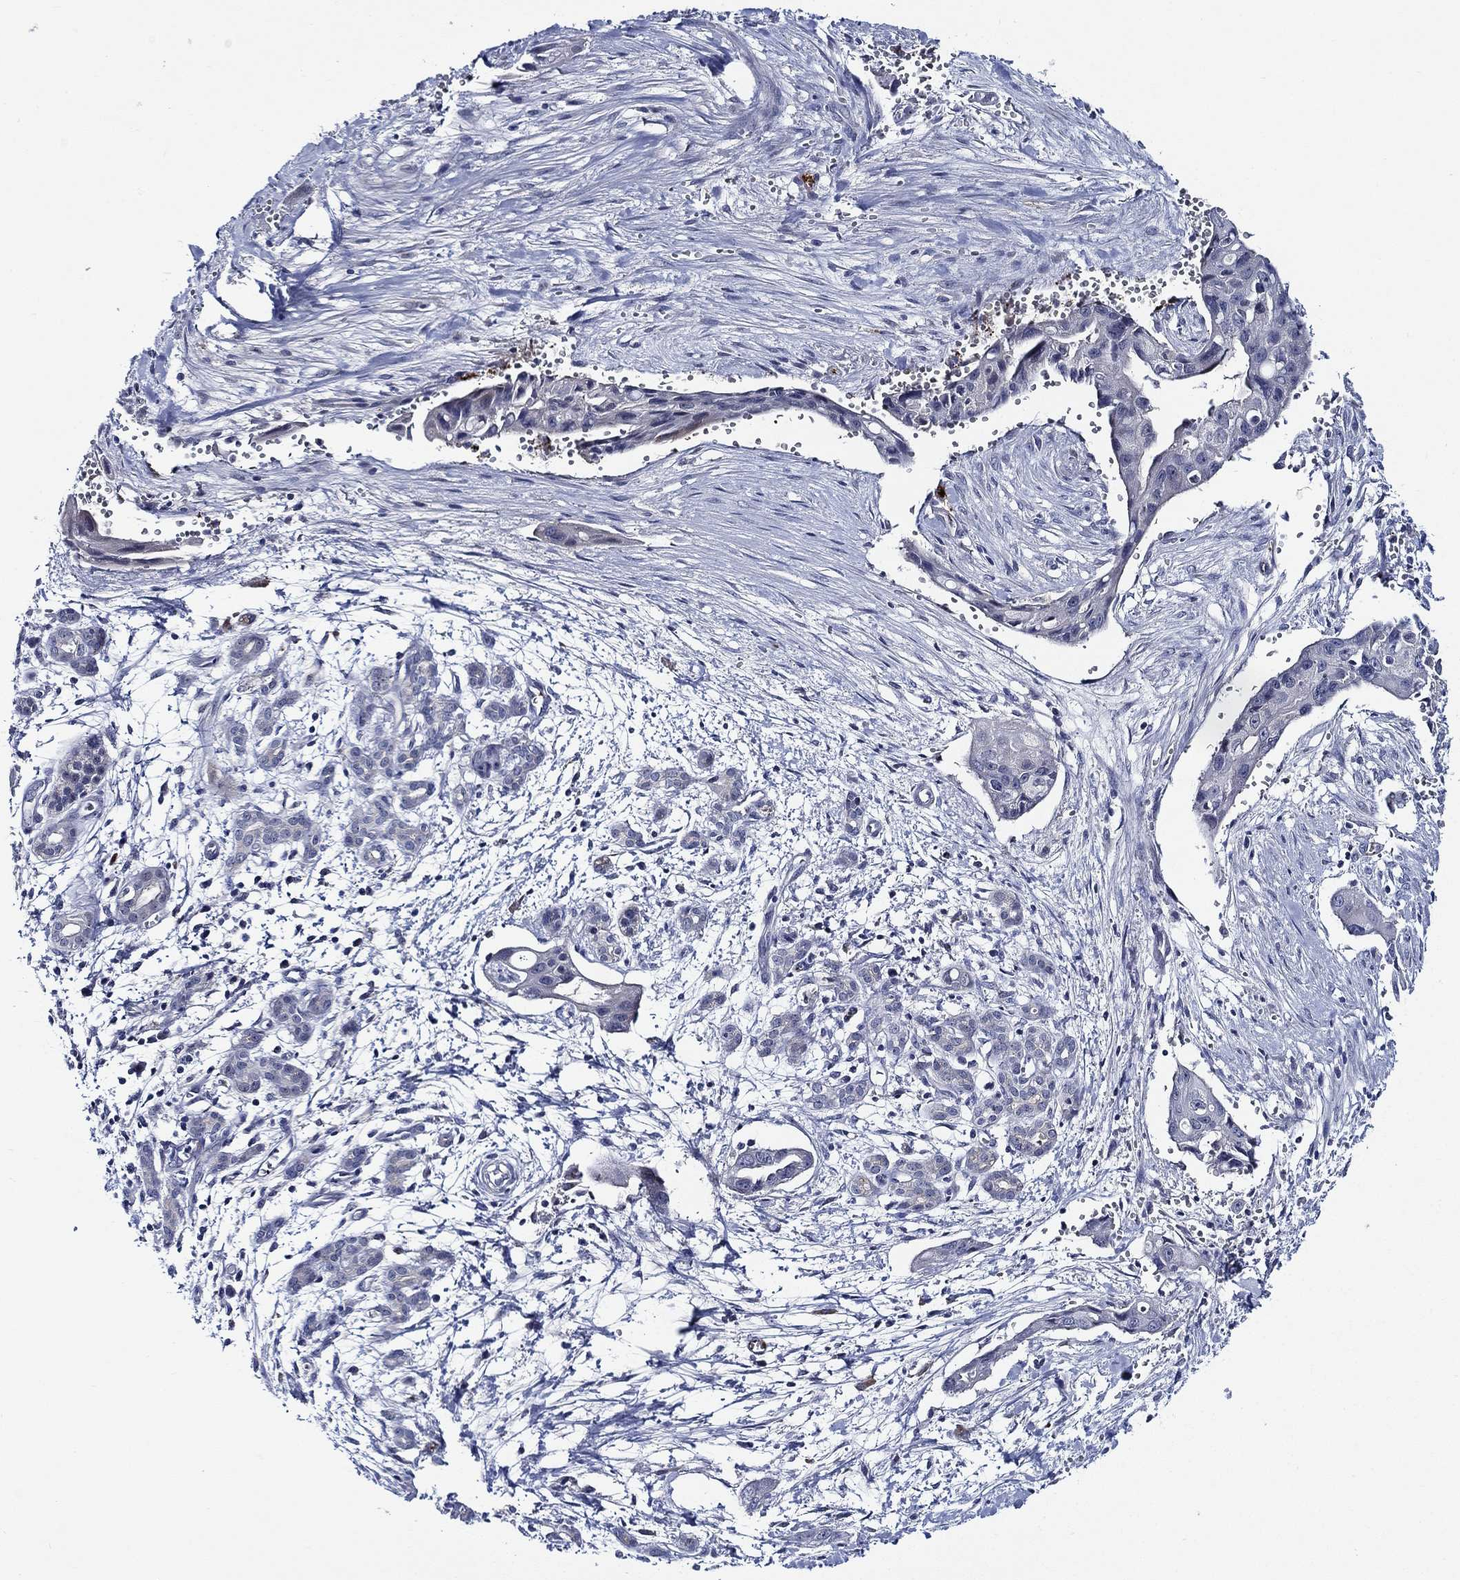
{"staining": {"intensity": "negative", "quantity": "none", "location": "none"}, "tissue": "pancreatic cancer", "cell_type": "Tumor cells", "image_type": "cancer", "snomed": [{"axis": "morphology", "description": "Adenocarcinoma, NOS"}, {"axis": "topography", "description": "Pancreas"}], "caption": "Pancreatic cancer (adenocarcinoma) stained for a protein using immunohistochemistry (IHC) displays no staining tumor cells.", "gene": "ALOX12", "patient": {"sex": "male", "age": 60}}